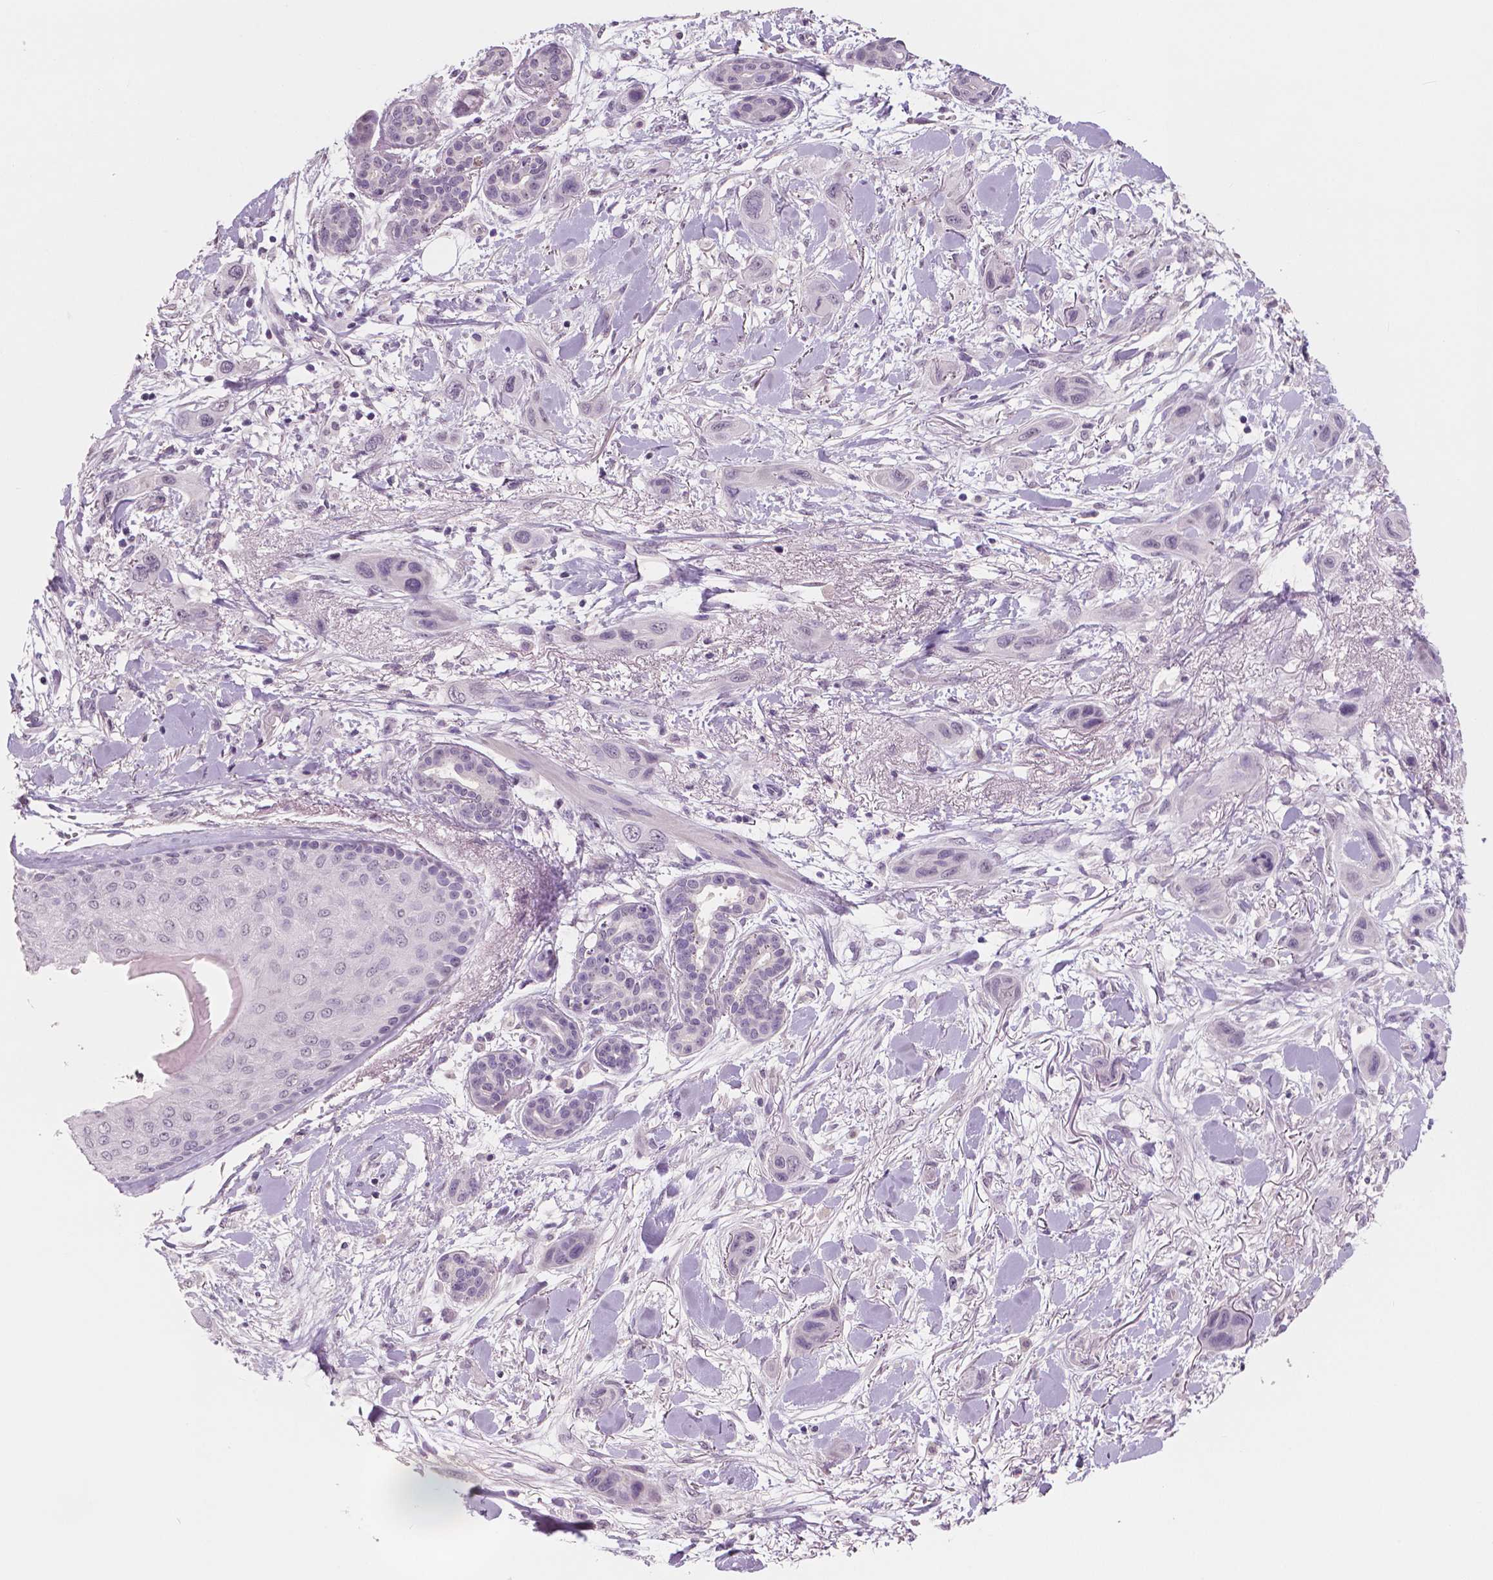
{"staining": {"intensity": "negative", "quantity": "none", "location": "none"}, "tissue": "skin cancer", "cell_type": "Tumor cells", "image_type": "cancer", "snomed": [{"axis": "morphology", "description": "Squamous cell carcinoma, NOS"}, {"axis": "topography", "description": "Skin"}], "caption": "Skin cancer (squamous cell carcinoma) stained for a protein using immunohistochemistry shows no staining tumor cells.", "gene": "NECAB1", "patient": {"sex": "male", "age": 79}}